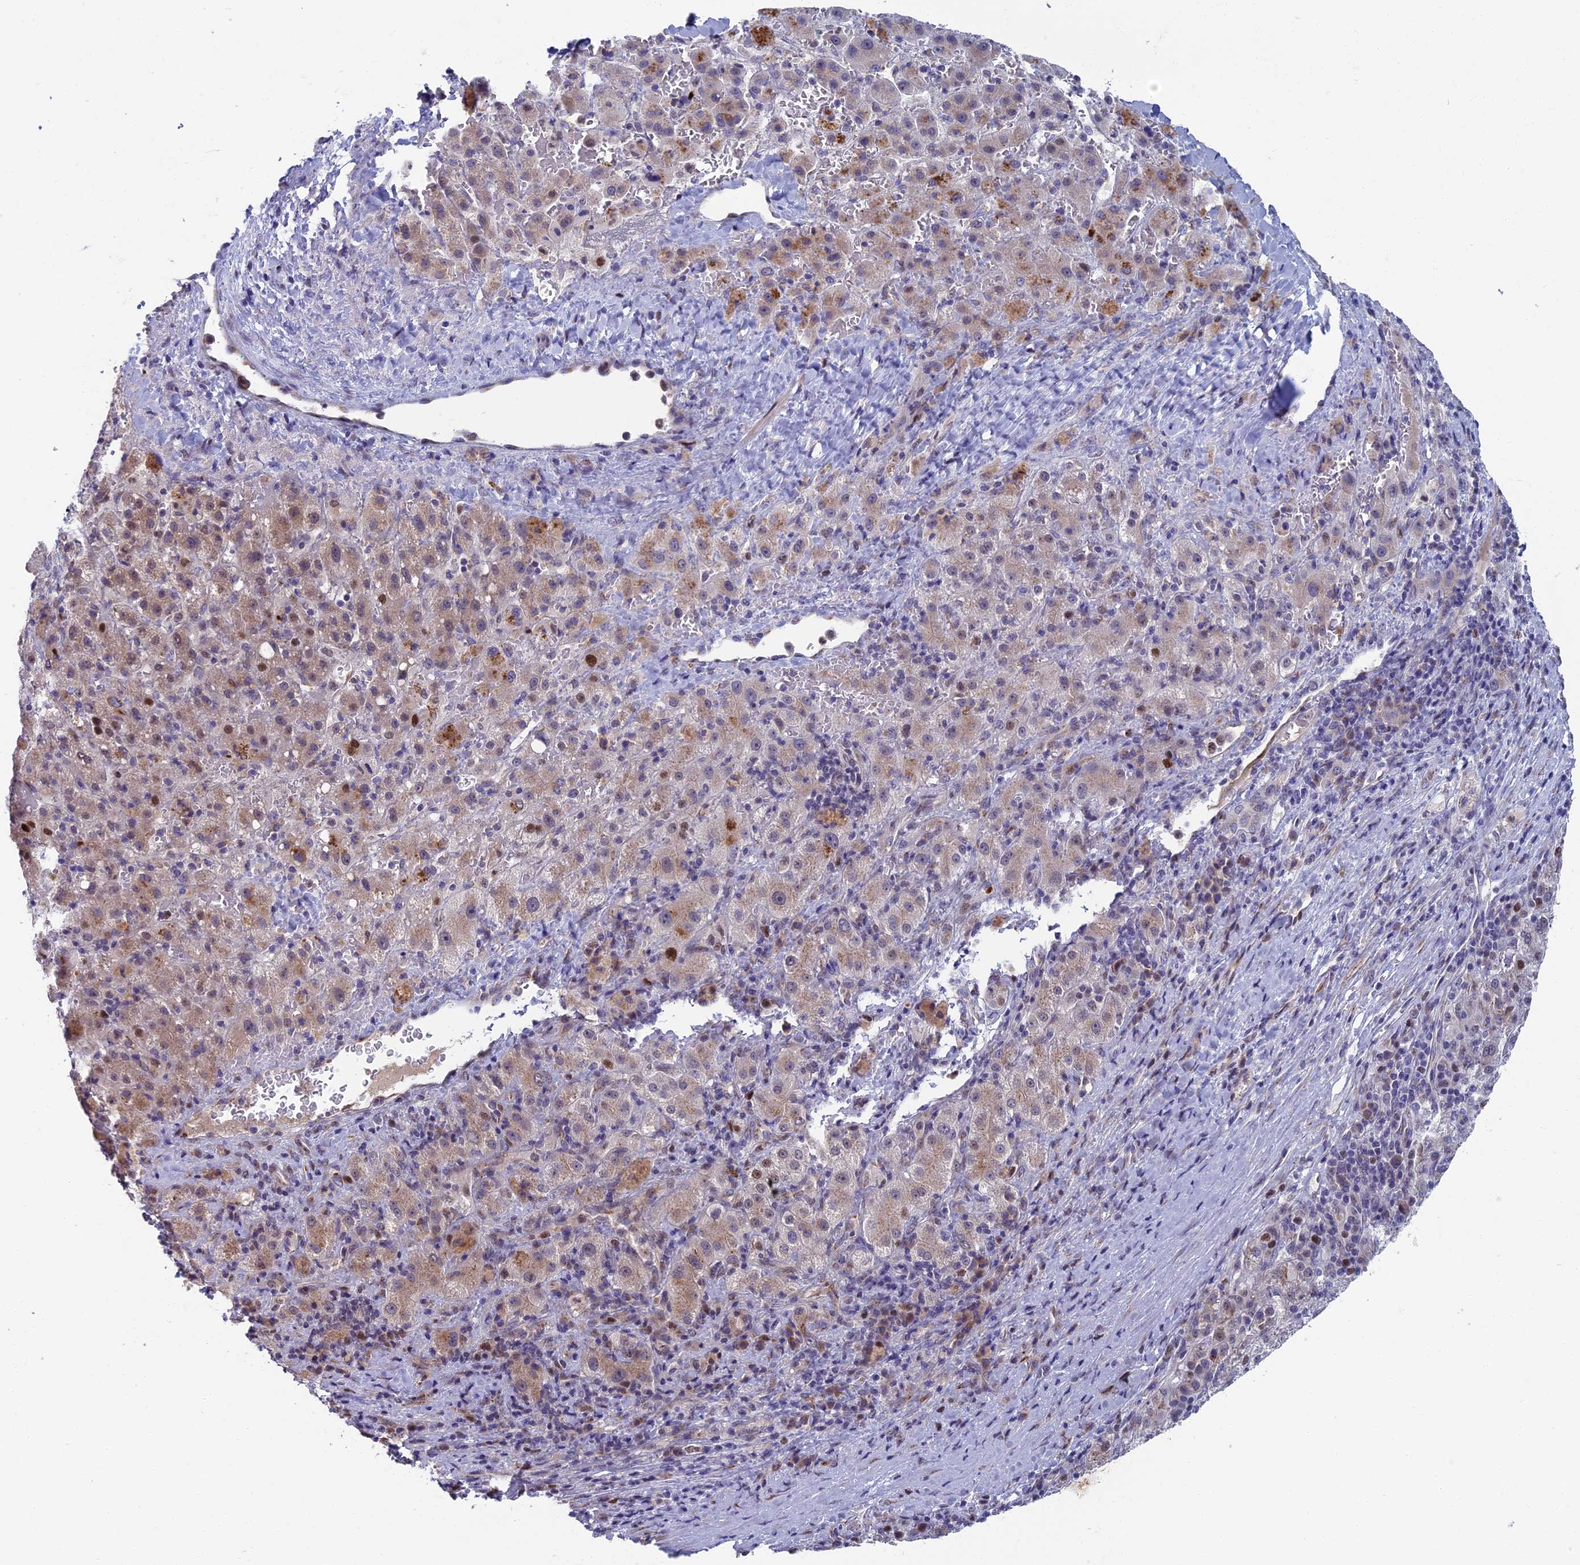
{"staining": {"intensity": "moderate", "quantity": "25%-75%", "location": "nuclear"}, "tissue": "liver cancer", "cell_type": "Tumor cells", "image_type": "cancer", "snomed": [{"axis": "morphology", "description": "Carcinoma, Hepatocellular, NOS"}, {"axis": "topography", "description": "Liver"}], "caption": "IHC of human liver cancer shows medium levels of moderate nuclear staining in about 25%-75% of tumor cells.", "gene": "LIG1", "patient": {"sex": "female", "age": 58}}